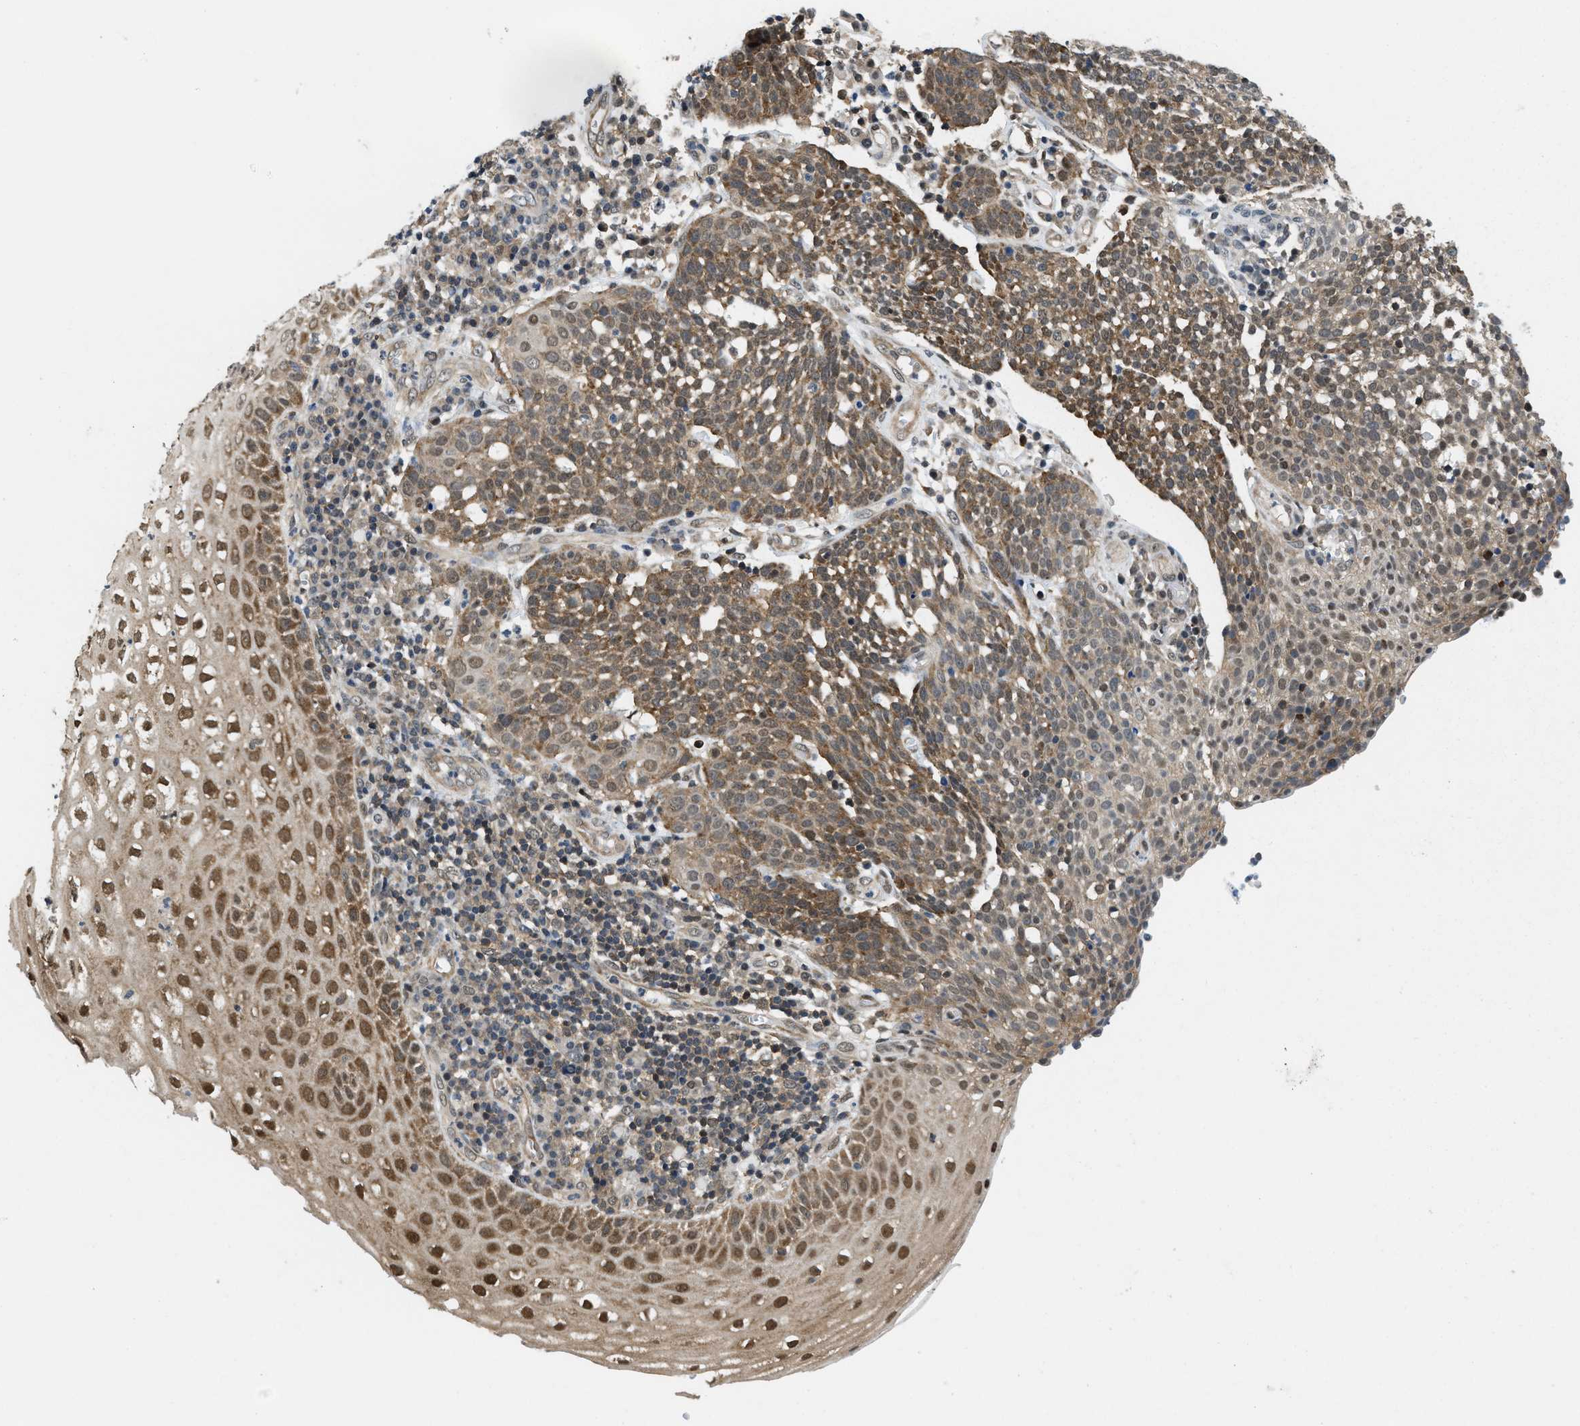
{"staining": {"intensity": "moderate", "quantity": ">75%", "location": "cytoplasmic/membranous"}, "tissue": "cervical cancer", "cell_type": "Tumor cells", "image_type": "cancer", "snomed": [{"axis": "morphology", "description": "Squamous cell carcinoma, NOS"}, {"axis": "topography", "description": "Cervix"}], "caption": "DAB (3,3'-diaminobenzidine) immunohistochemical staining of squamous cell carcinoma (cervical) reveals moderate cytoplasmic/membranous protein expression in about >75% of tumor cells. (IHC, brightfield microscopy, high magnification).", "gene": "ATF7IP", "patient": {"sex": "female", "age": 34}}